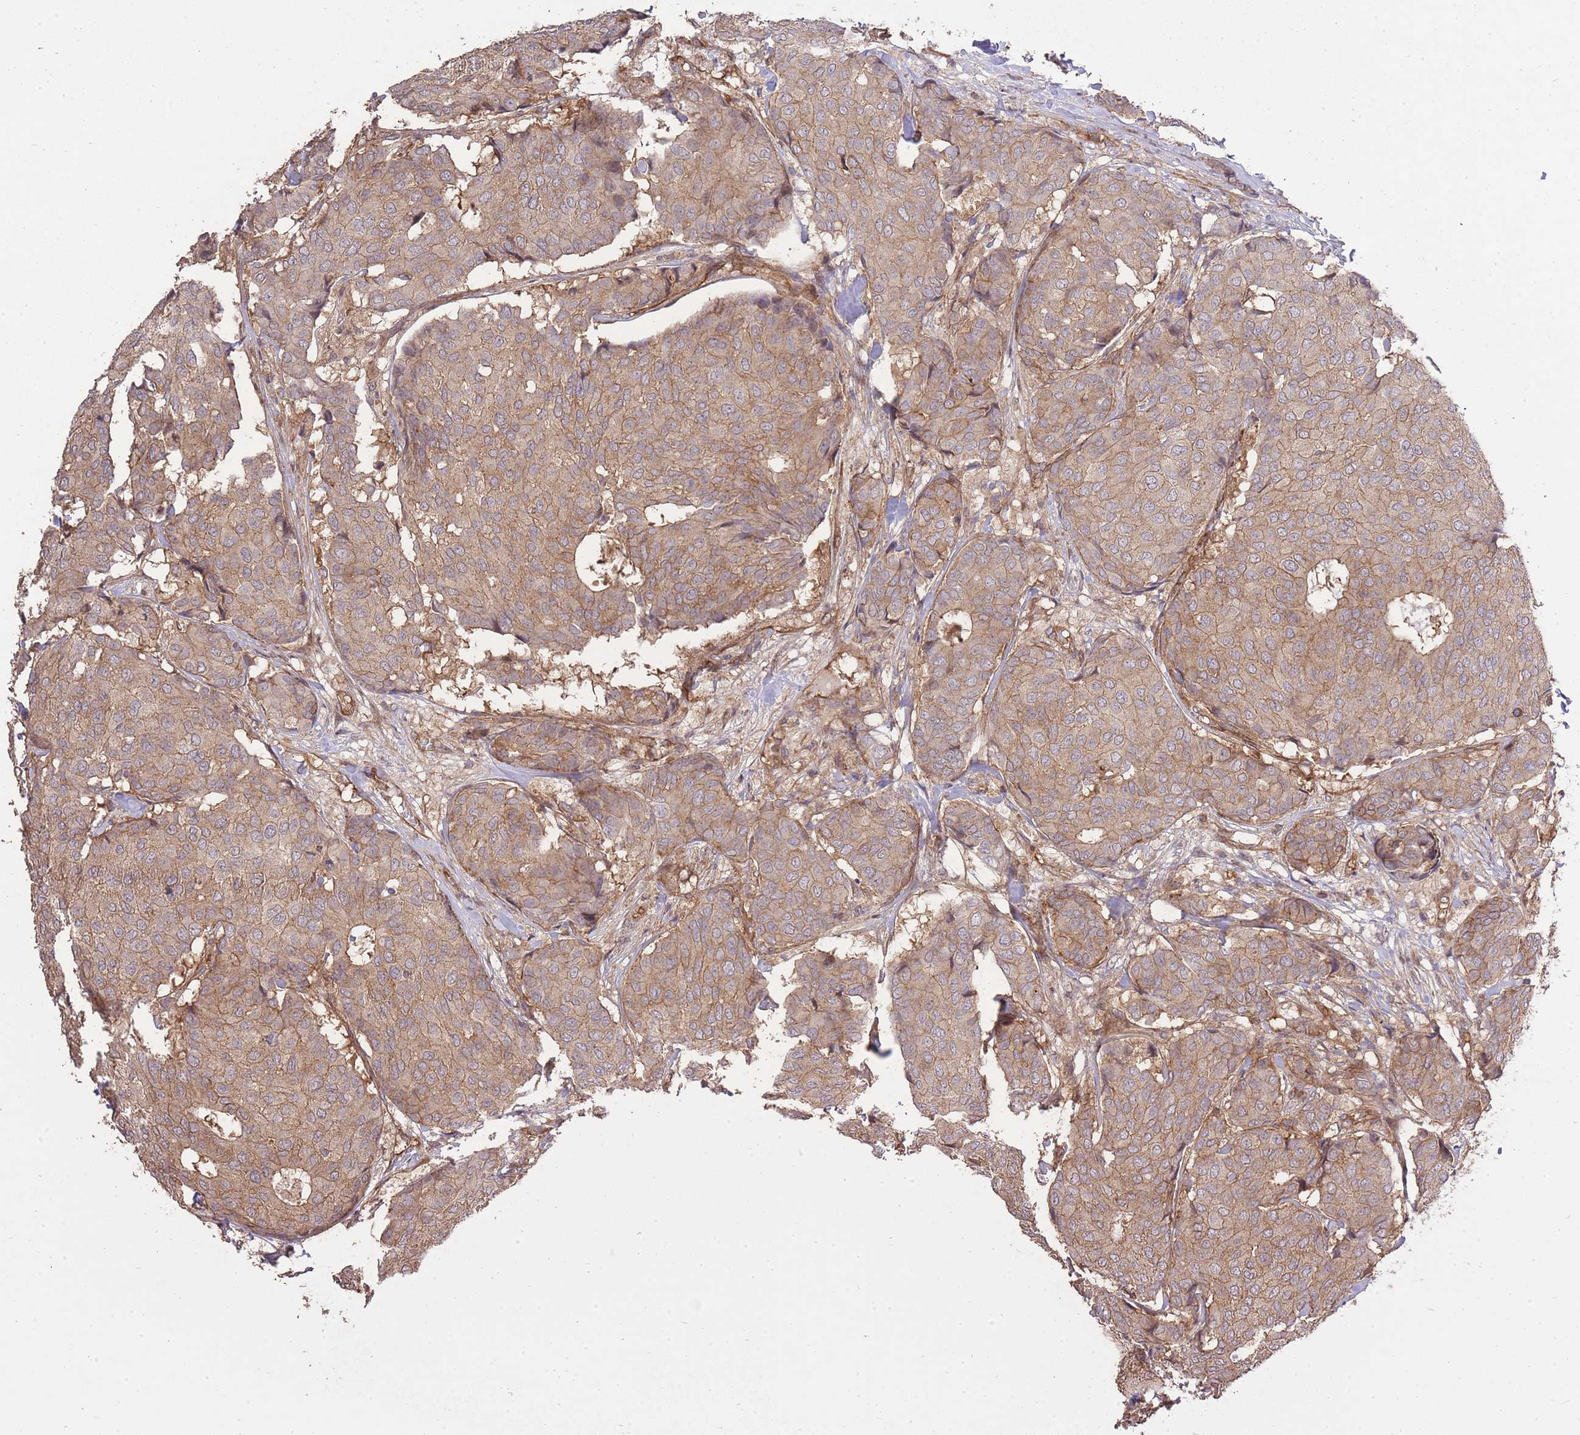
{"staining": {"intensity": "weak", "quantity": ">75%", "location": "cytoplasmic/membranous"}, "tissue": "breast cancer", "cell_type": "Tumor cells", "image_type": "cancer", "snomed": [{"axis": "morphology", "description": "Duct carcinoma"}, {"axis": "topography", "description": "Breast"}], "caption": "Protein positivity by immunohistochemistry shows weak cytoplasmic/membranous expression in approximately >75% of tumor cells in invasive ductal carcinoma (breast). Ihc stains the protein in brown and the nuclei are stained blue.", "gene": "PLD1", "patient": {"sex": "female", "age": 75}}